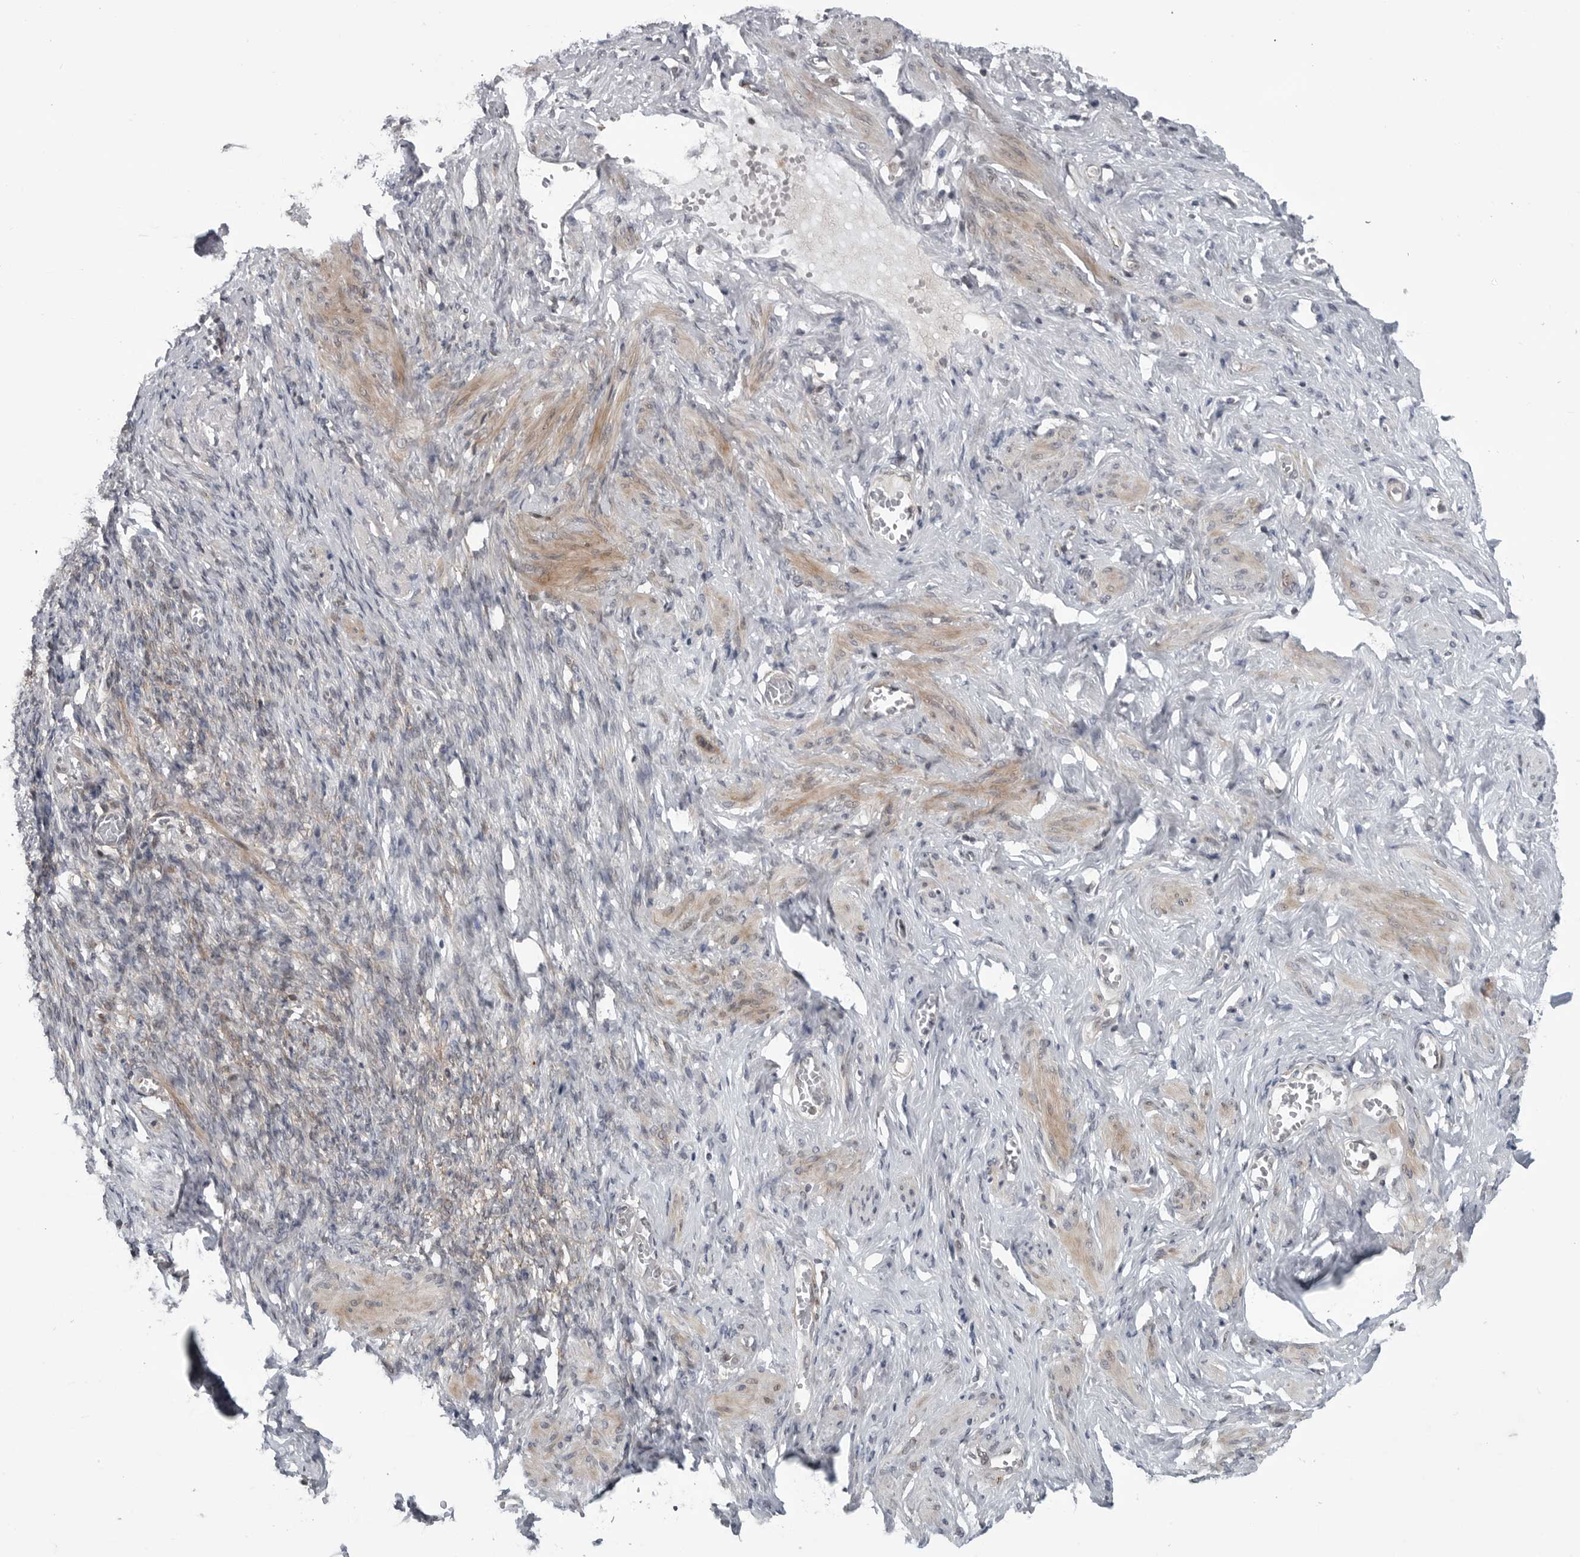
{"staining": {"intensity": "negative", "quantity": "none", "location": "none"}, "tissue": "adipose tissue", "cell_type": "Adipocytes", "image_type": "normal", "snomed": [{"axis": "morphology", "description": "Normal tissue, NOS"}, {"axis": "topography", "description": "Vascular tissue"}, {"axis": "topography", "description": "Fallopian tube"}, {"axis": "topography", "description": "Ovary"}], "caption": "The photomicrograph exhibits no staining of adipocytes in unremarkable adipose tissue. (Immunohistochemistry, brightfield microscopy, high magnification).", "gene": "FAAP100", "patient": {"sex": "female", "age": 67}}